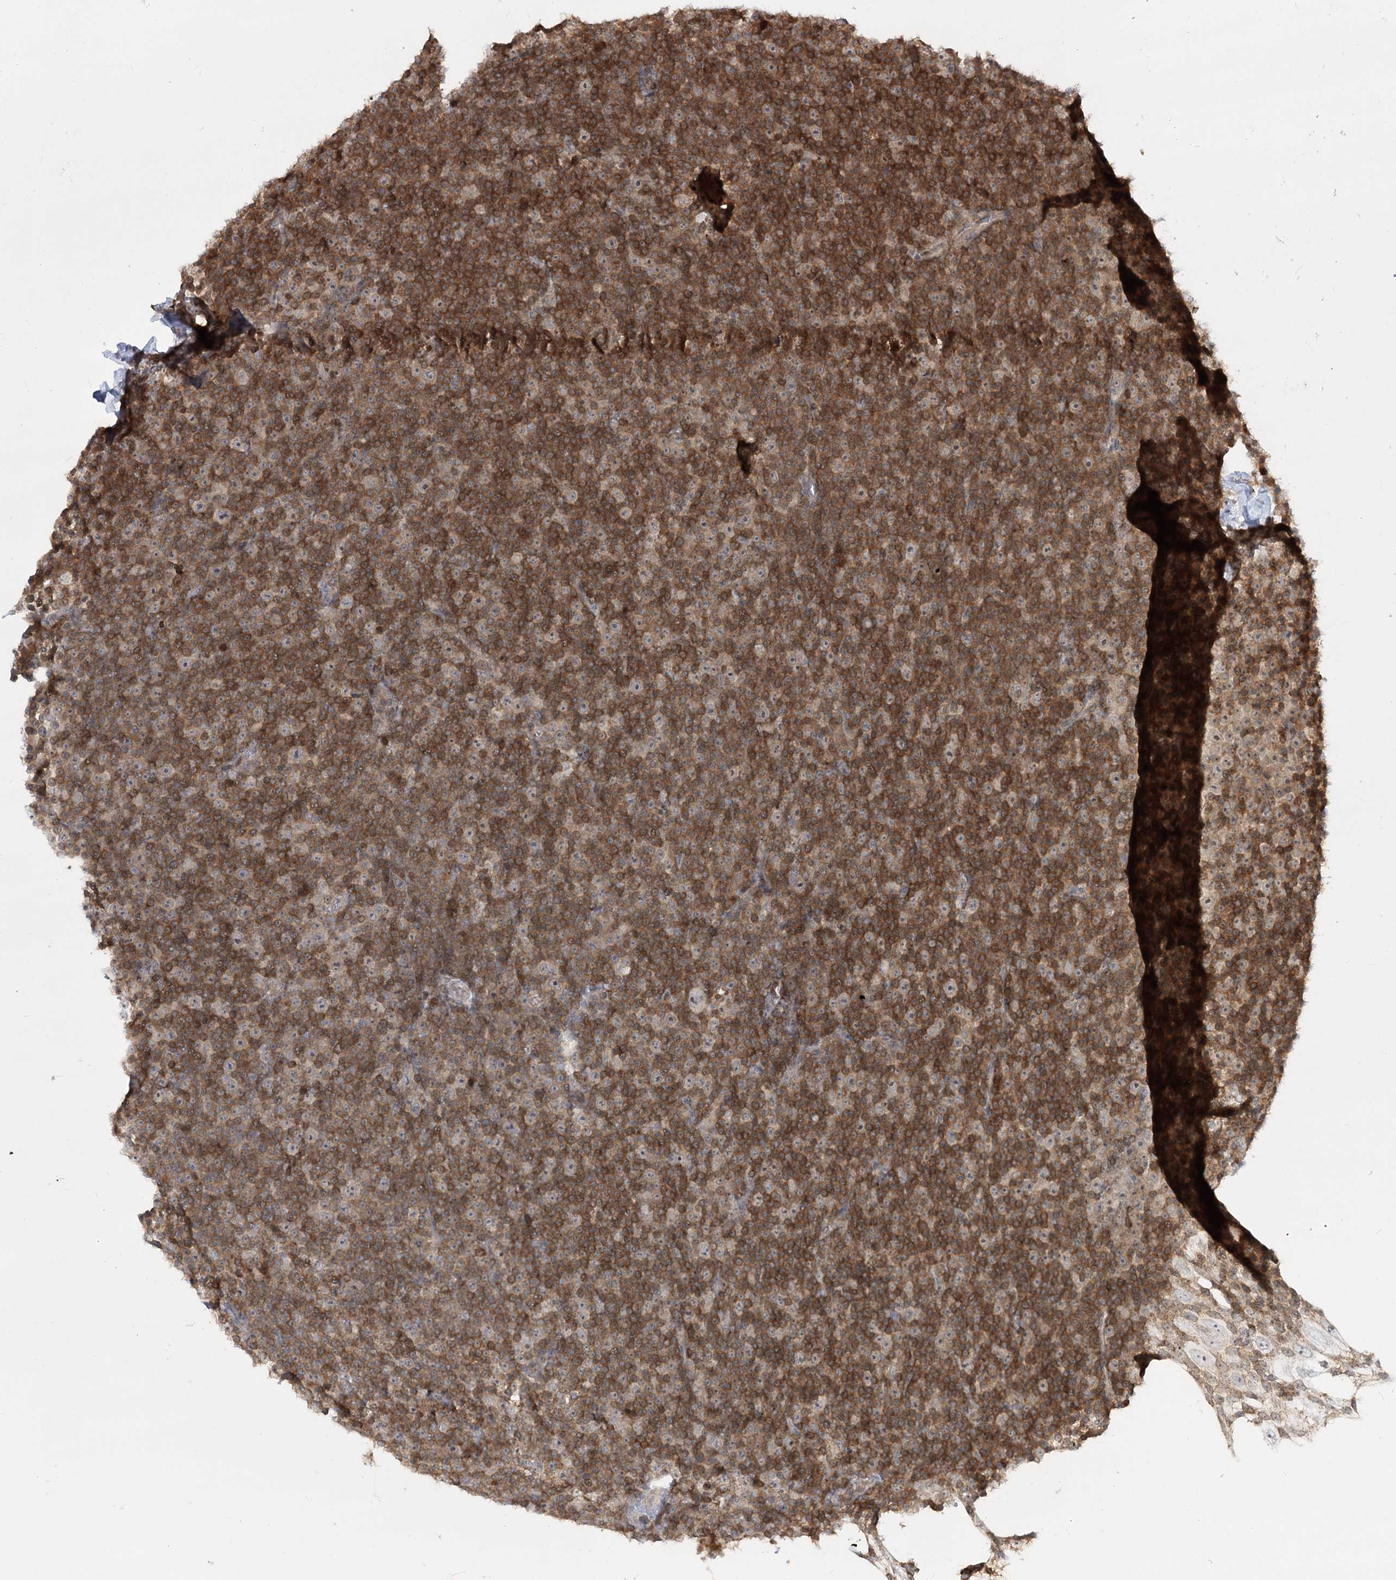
{"staining": {"intensity": "weak", "quantity": ">75%", "location": "cytoplasmic/membranous"}, "tissue": "lymphoma", "cell_type": "Tumor cells", "image_type": "cancer", "snomed": [{"axis": "morphology", "description": "Malignant lymphoma, non-Hodgkin's type, Low grade"}, {"axis": "topography", "description": "Lymph node"}], "caption": "Low-grade malignant lymphoma, non-Hodgkin's type was stained to show a protein in brown. There is low levels of weak cytoplasmic/membranous staining in approximately >75% of tumor cells. (DAB (3,3'-diaminobenzidine) = brown stain, brightfield microscopy at high magnification).", "gene": "SYTL1", "patient": {"sex": "female", "age": 67}}